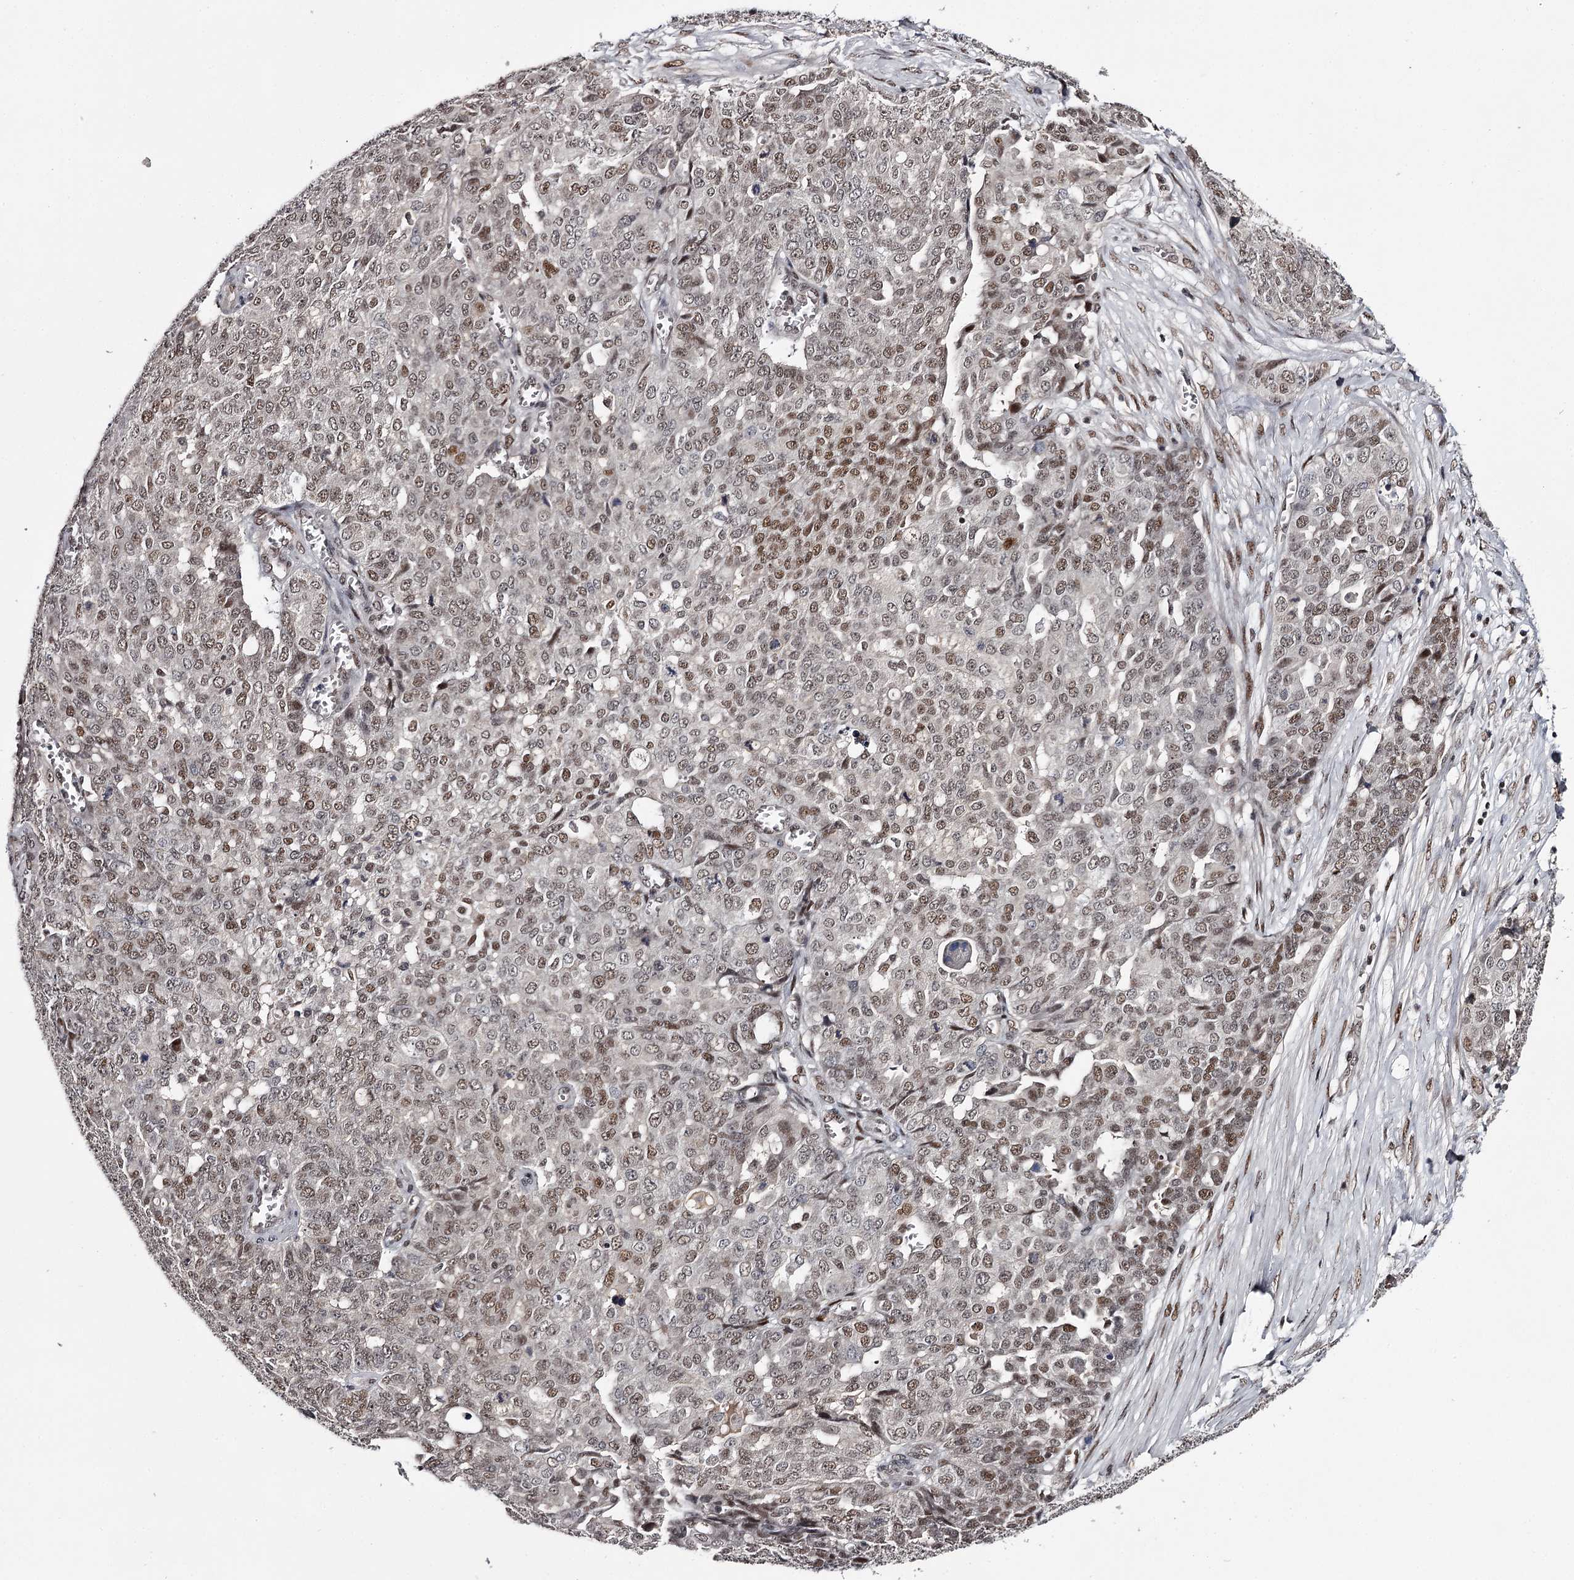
{"staining": {"intensity": "moderate", "quantity": ">75%", "location": "nuclear"}, "tissue": "ovarian cancer", "cell_type": "Tumor cells", "image_type": "cancer", "snomed": [{"axis": "morphology", "description": "Cystadenocarcinoma, serous, NOS"}, {"axis": "topography", "description": "Soft tissue"}, {"axis": "topography", "description": "Ovary"}], "caption": "Immunohistochemistry photomicrograph of neoplastic tissue: human ovarian cancer stained using IHC exhibits medium levels of moderate protein expression localized specifically in the nuclear of tumor cells, appearing as a nuclear brown color.", "gene": "TTC33", "patient": {"sex": "female", "age": 57}}